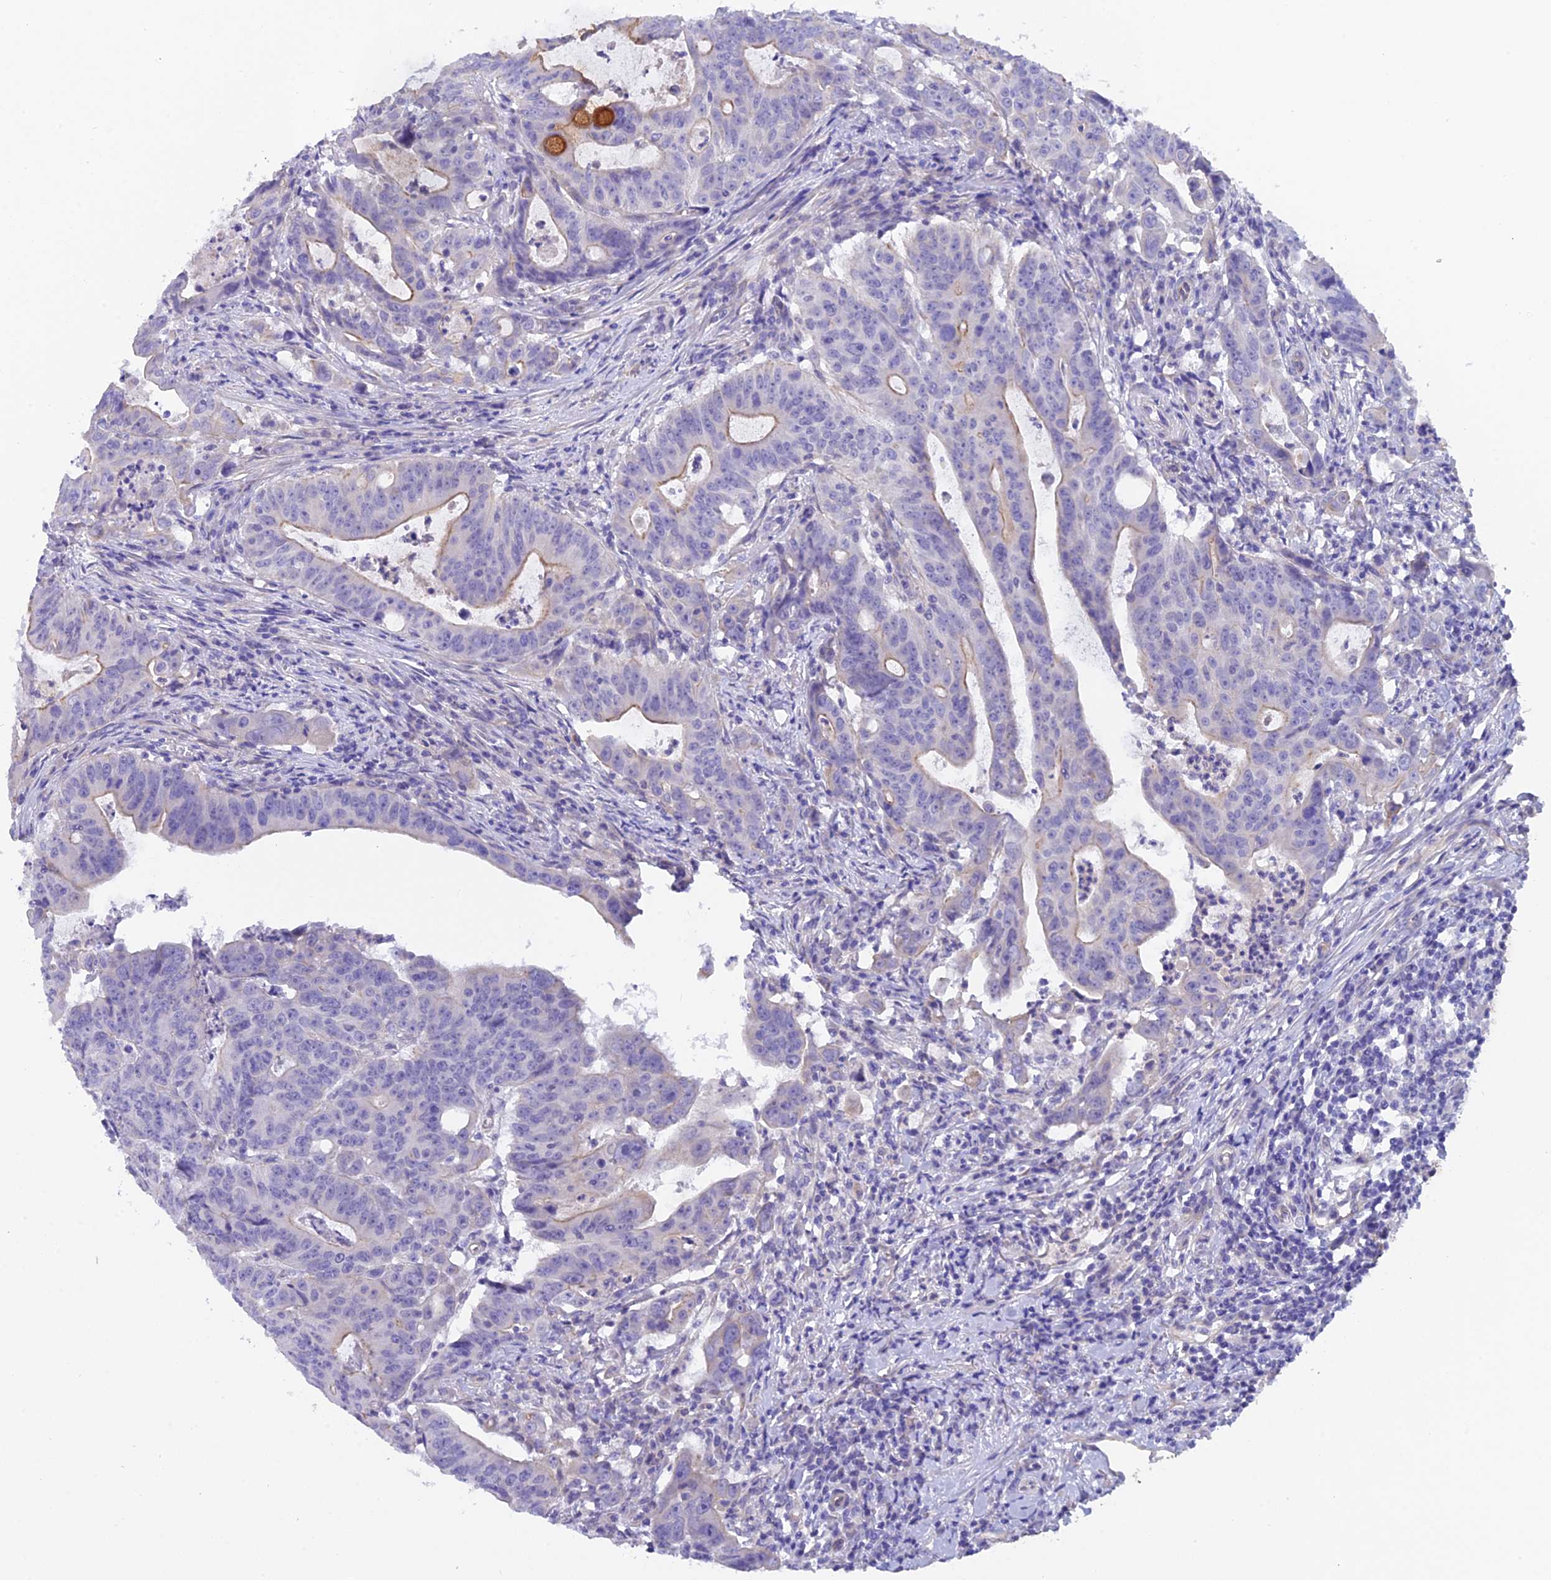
{"staining": {"intensity": "moderate", "quantity": "<25%", "location": "cytoplasmic/membranous"}, "tissue": "colorectal cancer", "cell_type": "Tumor cells", "image_type": "cancer", "snomed": [{"axis": "morphology", "description": "Adenocarcinoma, NOS"}, {"axis": "topography", "description": "Rectum"}], "caption": "Immunohistochemistry image of colorectal cancer stained for a protein (brown), which reveals low levels of moderate cytoplasmic/membranous staining in approximately <25% of tumor cells.", "gene": "C17orf67", "patient": {"sex": "male", "age": 69}}